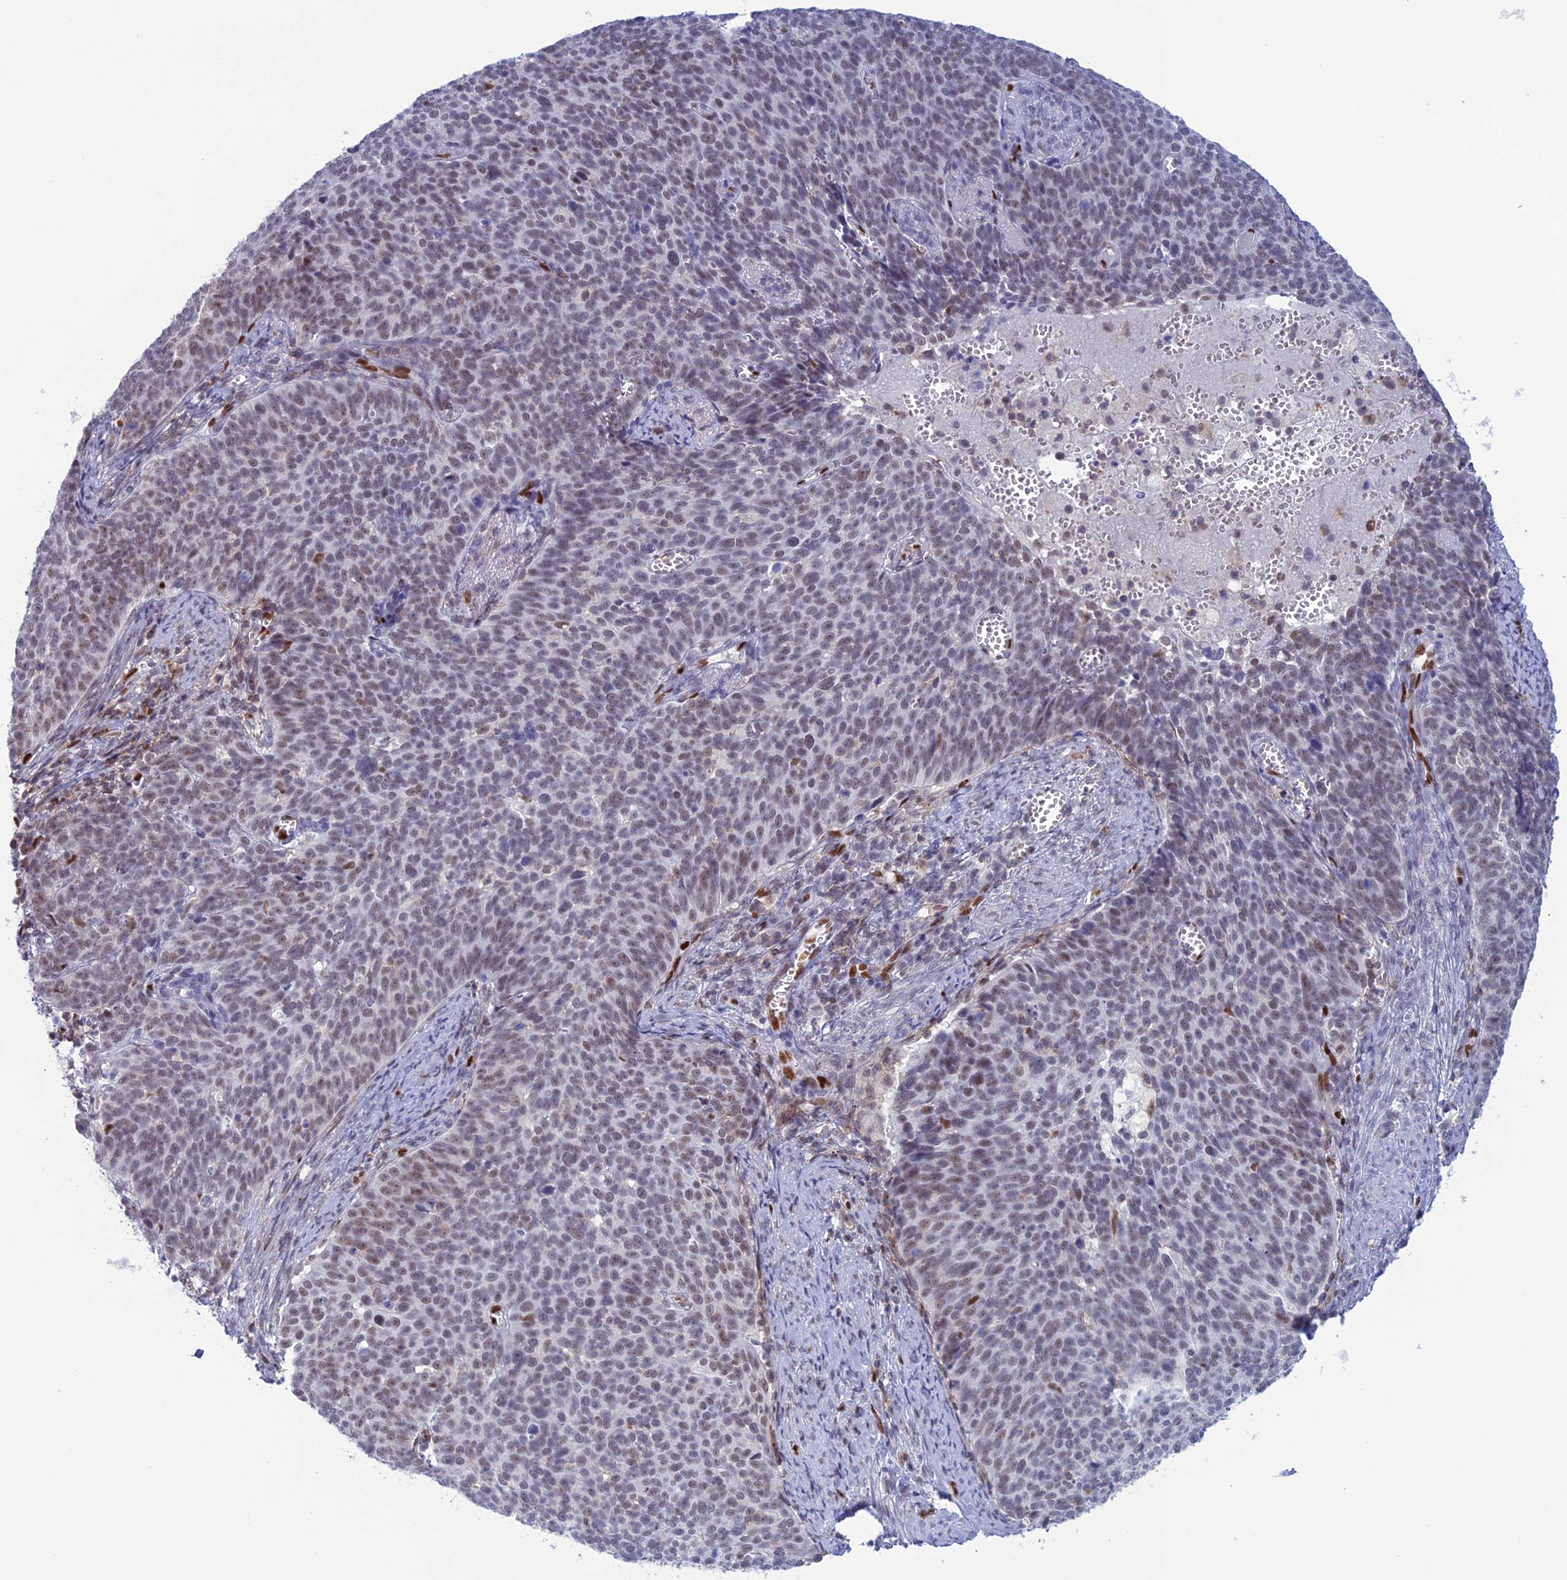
{"staining": {"intensity": "weak", "quantity": "25%-75%", "location": "nuclear"}, "tissue": "cervical cancer", "cell_type": "Tumor cells", "image_type": "cancer", "snomed": [{"axis": "morphology", "description": "Normal tissue, NOS"}, {"axis": "morphology", "description": "Squamous cell carcinoma, NOS"}, {"axis": "topography", "description": "Cervix"}], "caption": "Weak nuclear expression is appreciated in about 25%-75% of tumor cells in cervical cancer.", "gene": "NOL4L", "patient": {"sex": "female", "age": 39}}